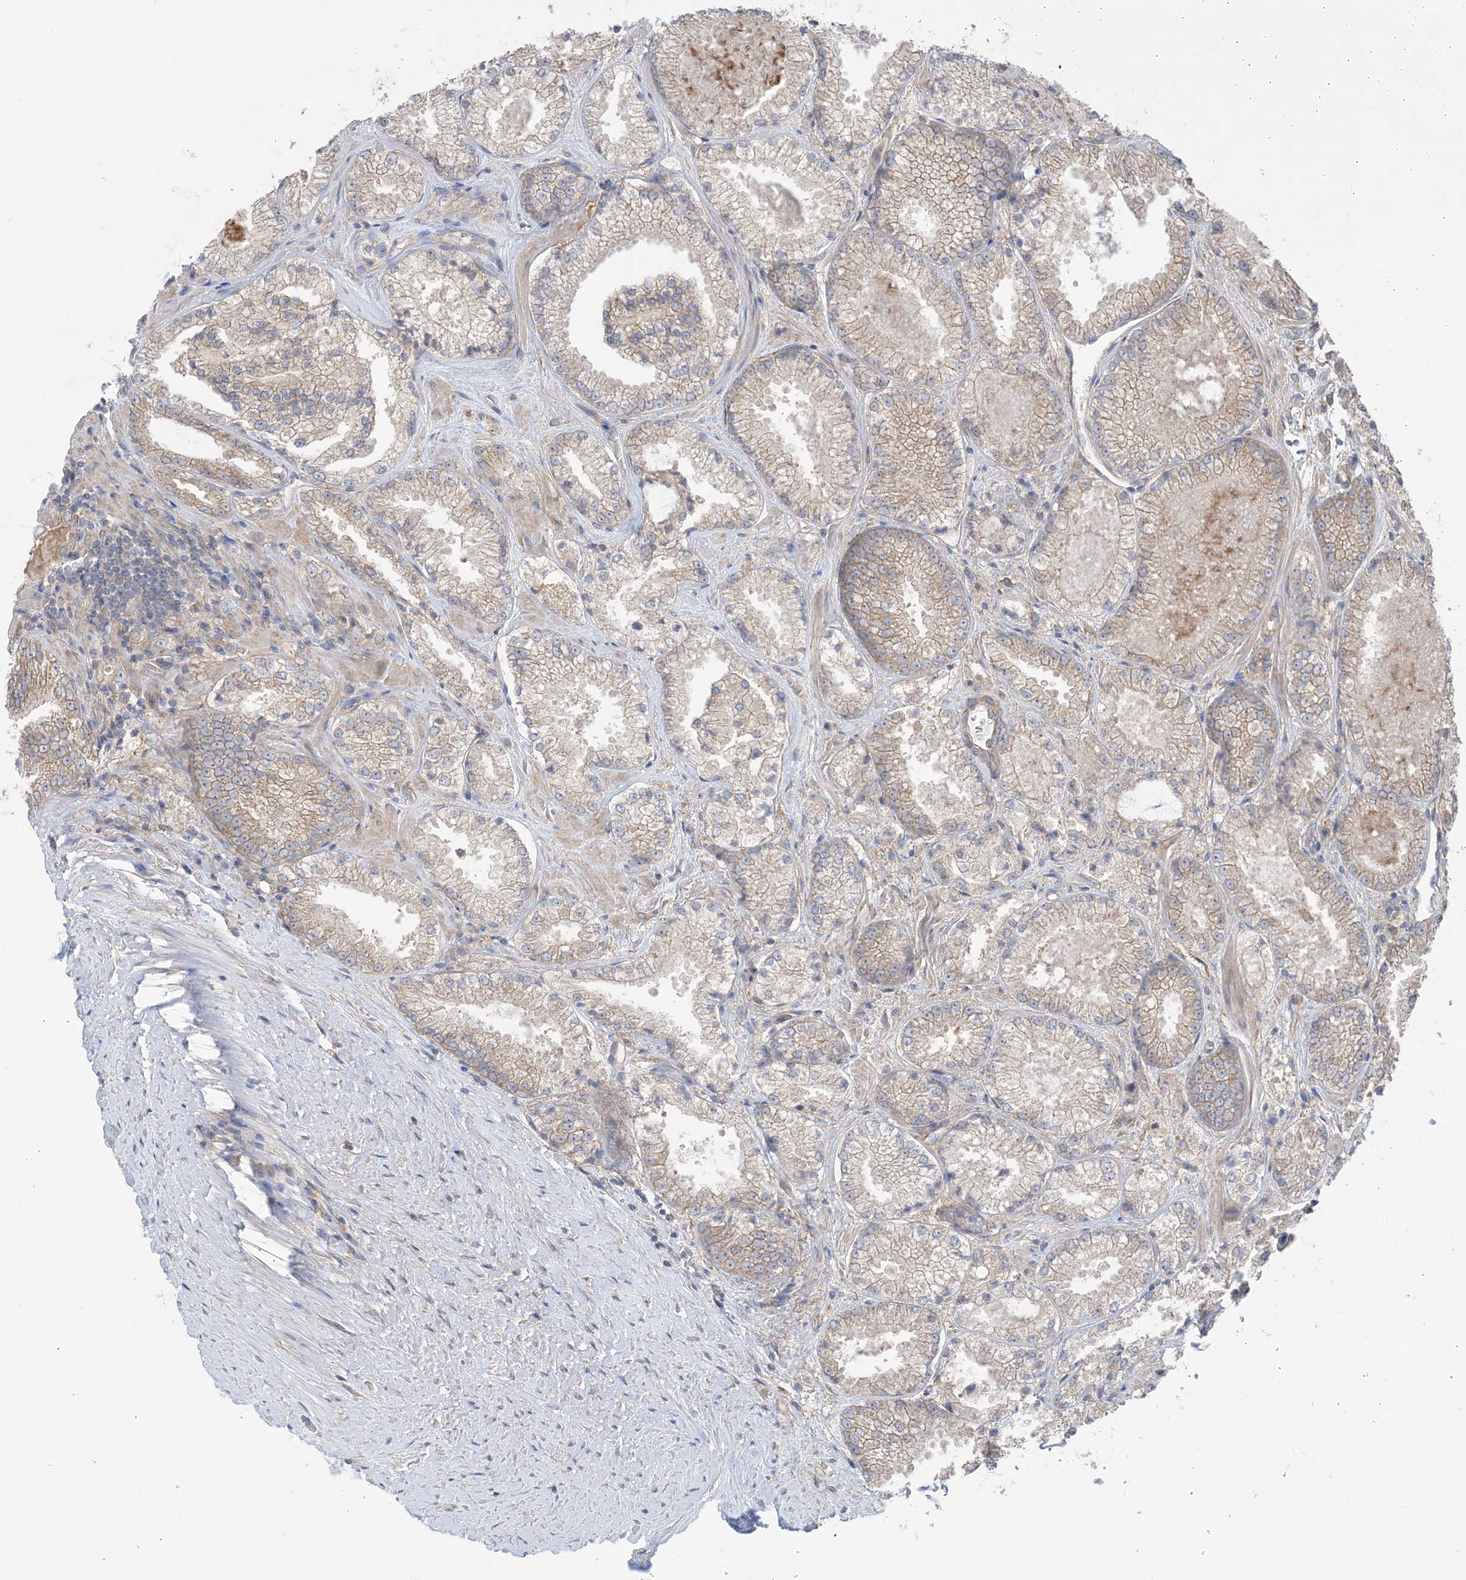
{"staining": {"intensity": "weak", "quantity": "25%-75%", "location": "cytoplasmic/membranous"}, "tissue": "prostate cancer", "cell_type": "Tumor cells", "image_type": "cancer", "snomed": [{"axis": "morphology", "description": "Adenocarcinoma, High grade"}, {"axis": "topography", "description": "Prostate"}], "caption": "Approximately 25%-75% of tumor cells in human prostate high-grade adenocarcinoma reveal weak cytoplasmic/membranous protein expression as visualized by brown immunohistochemical staining.", "gene": "CCNY", "patient": {"sex": "male", "age": 73}}